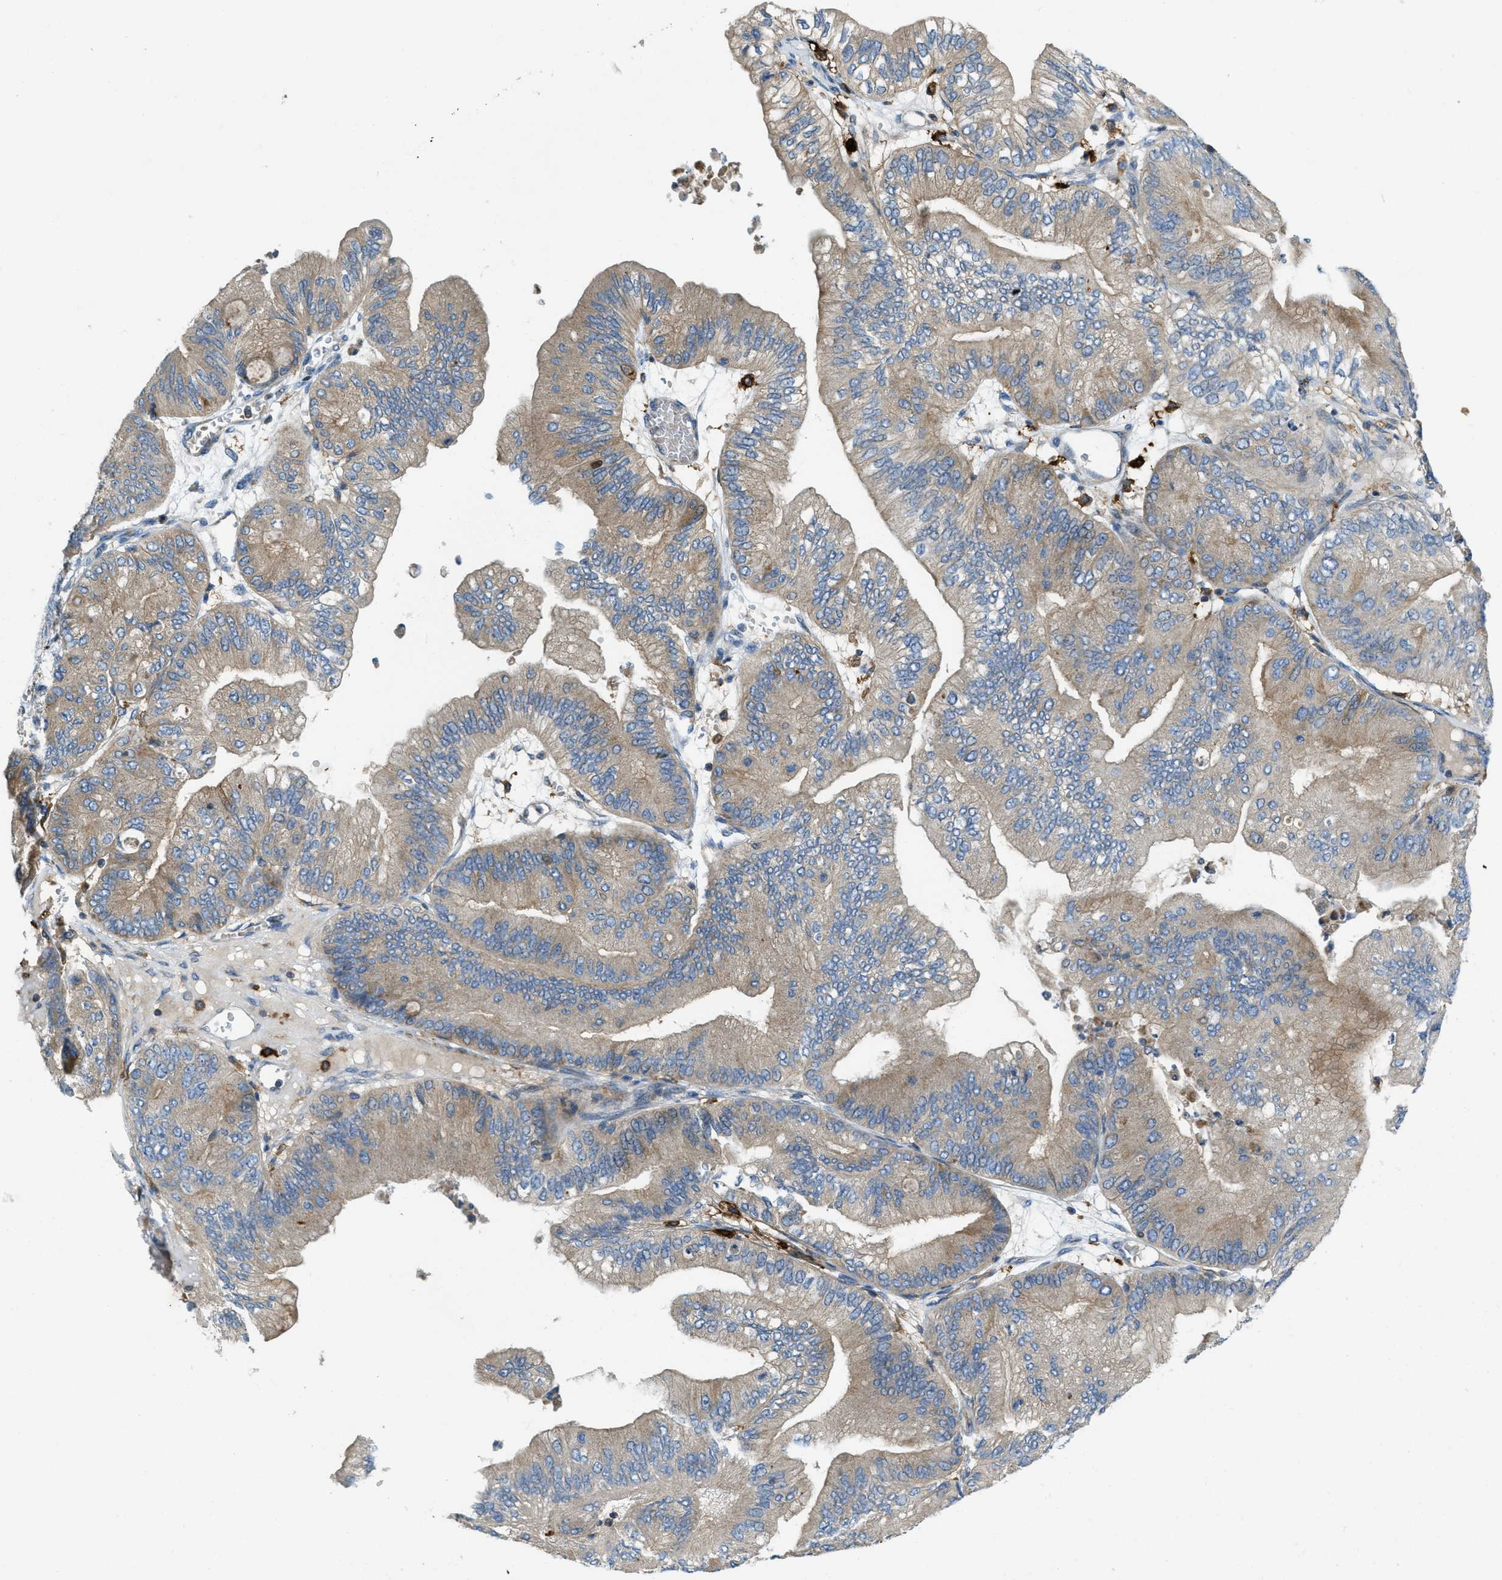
{"staining": {"intensity": "weak", "quantity": ">75%", "location": "cytoplasmic/membranous"}, "tissue": "ovarian cancer", "cell_type": "Tumor cells", "image_type": "cancer", "snomed": [{"axis": "morphology", "description": "Cystadenocarcinoma, mucinous, NOS"}, {"axis": "topography", "description": "Ovary"}], "caption": "Mucinous cystadenocarcinoma (ovarian) stained with a brown dye demonstrates weak cytoplasmic/membranous positive staining in about >75% of tumor cells.", "gene": "RFFL", "patient": {"sex": "female", "age": 61}}